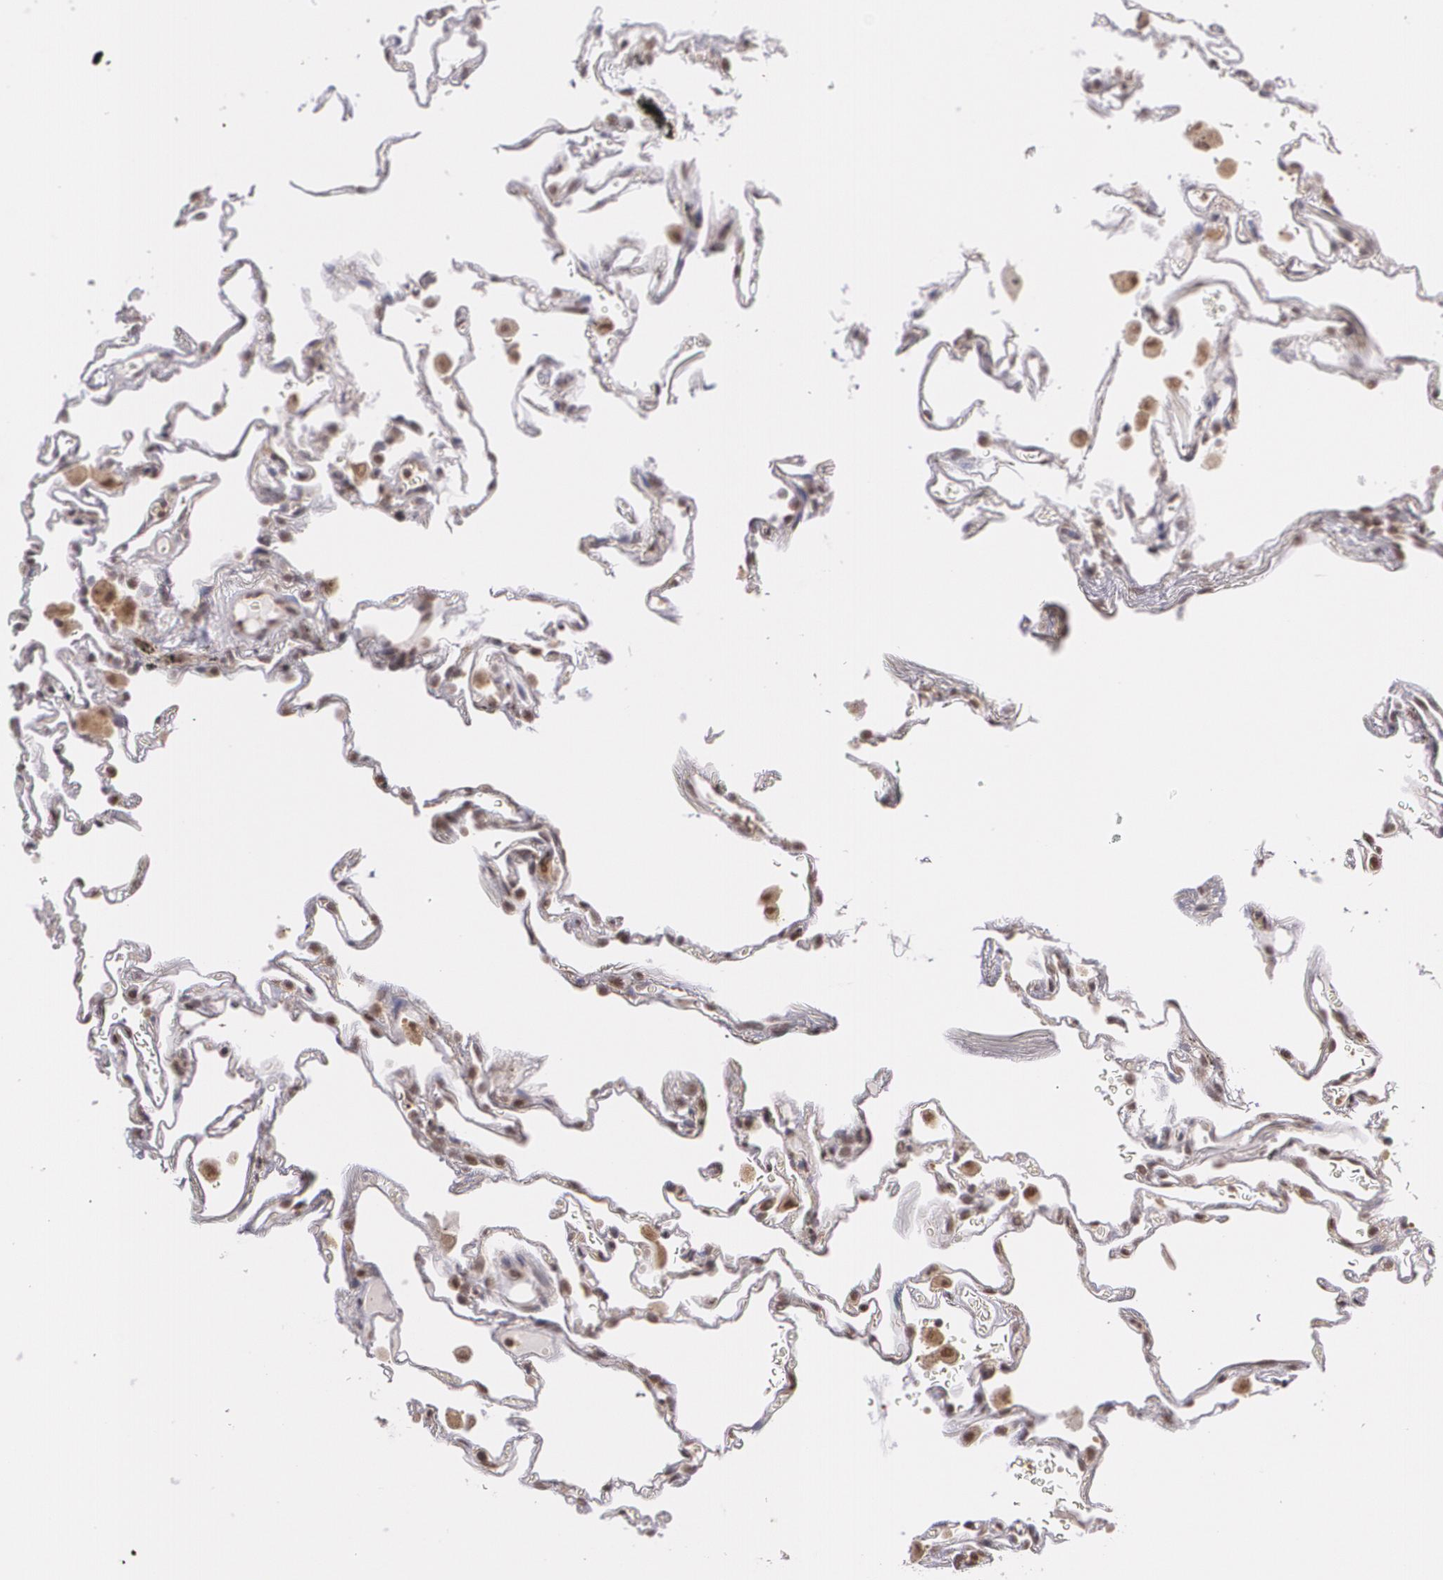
{"staining": {"intensity": "weak", "quantity": "<25%", "location": "nuclear"}, "tissue": "lung", "cell_type": "Alveolar cells", "image_type": "normal", "snomed": [{"axis": "morphology", "description": "Normal tissue, NOS"}, {"axis": "morphology", "description": "Inflammation, NOS"}, {"axis": "topography", "description": "Lung"}], "caption": "This image is of unremarkable lung stained with immunohistochemistry to label a protein in brown with the nuclei are counter-stained blue. There is no expression in alveolar cells. (DAB (3,3'-diaminobenzidine) IHC visualized using brightfield microscopy, high magnification).", "gene": "CUL2", "patient": {"sex": "male", "age": 69}}